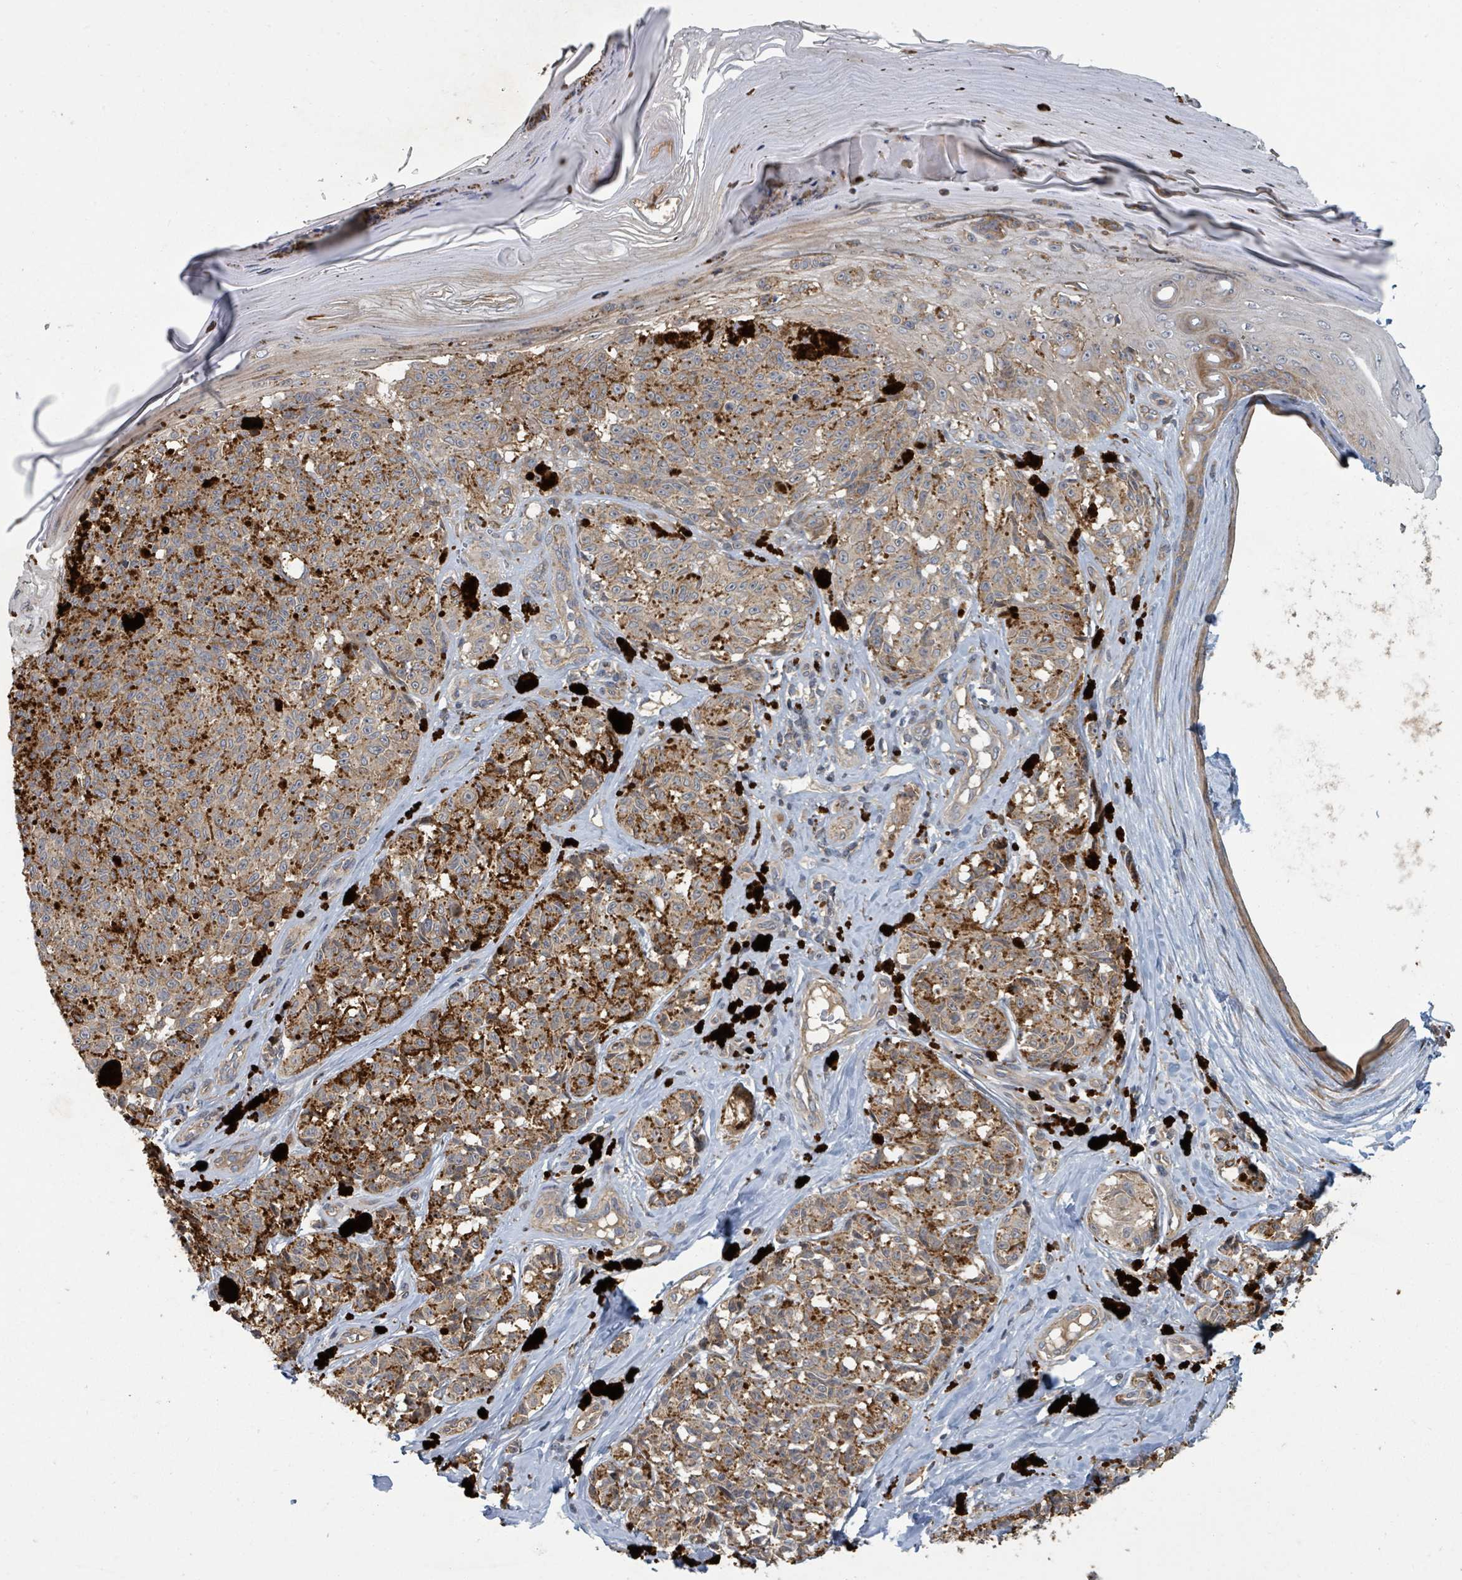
{"staining": {"intensity": "weak", "quantity": ">75%", "location": "cytoplasmic/membranous"}, "tissue": "melanoma", "cell_type": "Tumor cells", "image_type": "cancer", "snomed": [{"axis": "morphology", "description": "Malignant melanoma, NOS"}, {"axis": "topography", "description": "Skin"}], "caption": "Tumor cells demonstrate weak cytoplasmic/membranous expression in about >75% of cells in malignant melanoma.", "gene": "DPM1", "patient": {"sex": "female", "age": 65}}